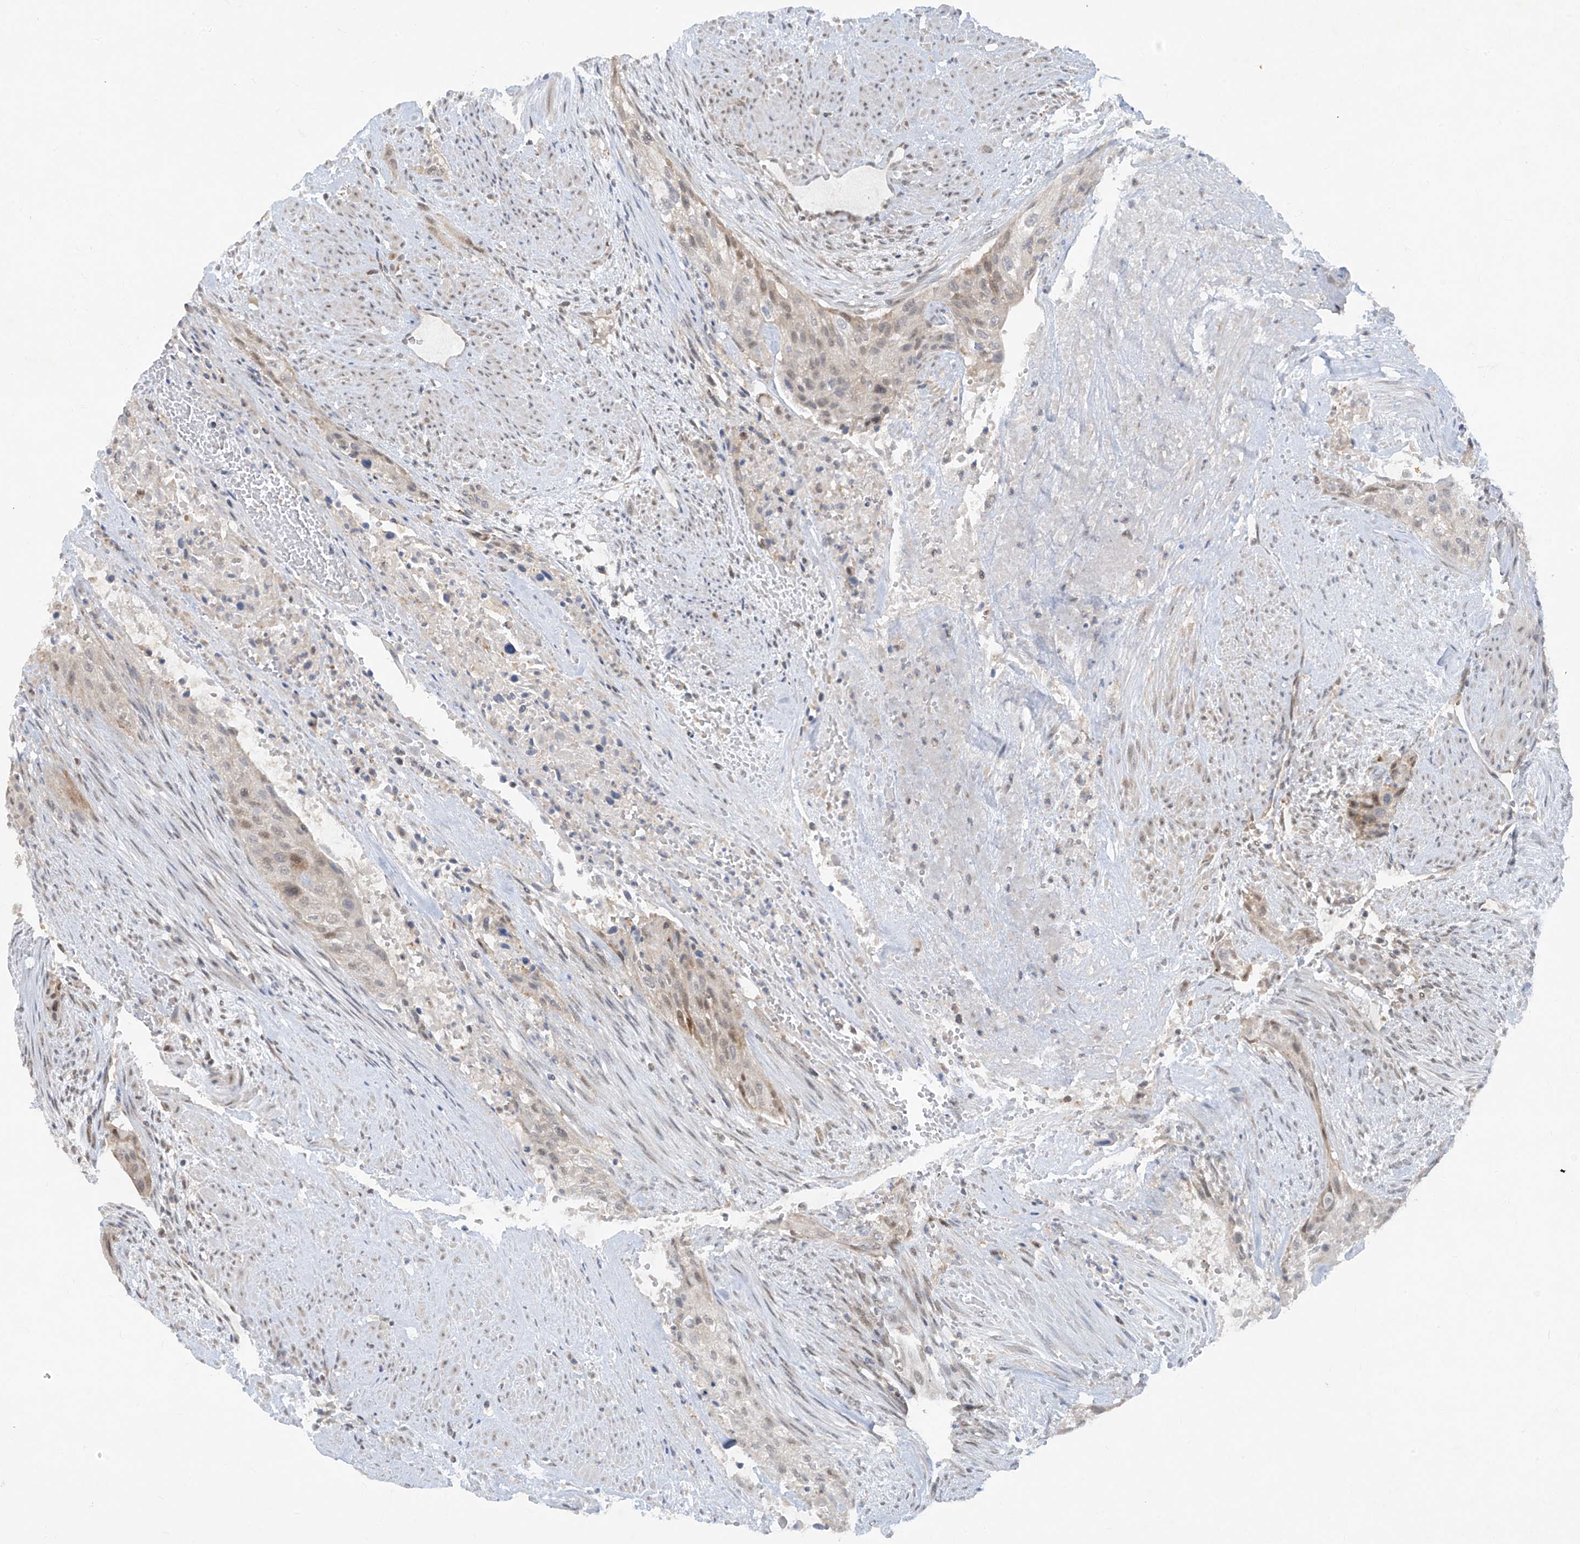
{"staining": {"intensity": "weak", "quantity": "<25%", "location": "nuclear"}, "tissue": "urothelial cancer", "cell_type": "Tumor cells", "image_type": "cancer", "snomed": [{"axis": "morphology", "description": "Urothelial carcinoma, High grade"}, {"axis": "topography", "description": "Urinary bladder"}], "caption": "High magnification brightfield microscopy of high-grade urothelial carcinoma stained with DAB (brown) and counterstained with hematoxylin (blue): tumor cells show no significant expression.", "gene": "ZNF358", "patient": {"sex": "male", "age": 35}}